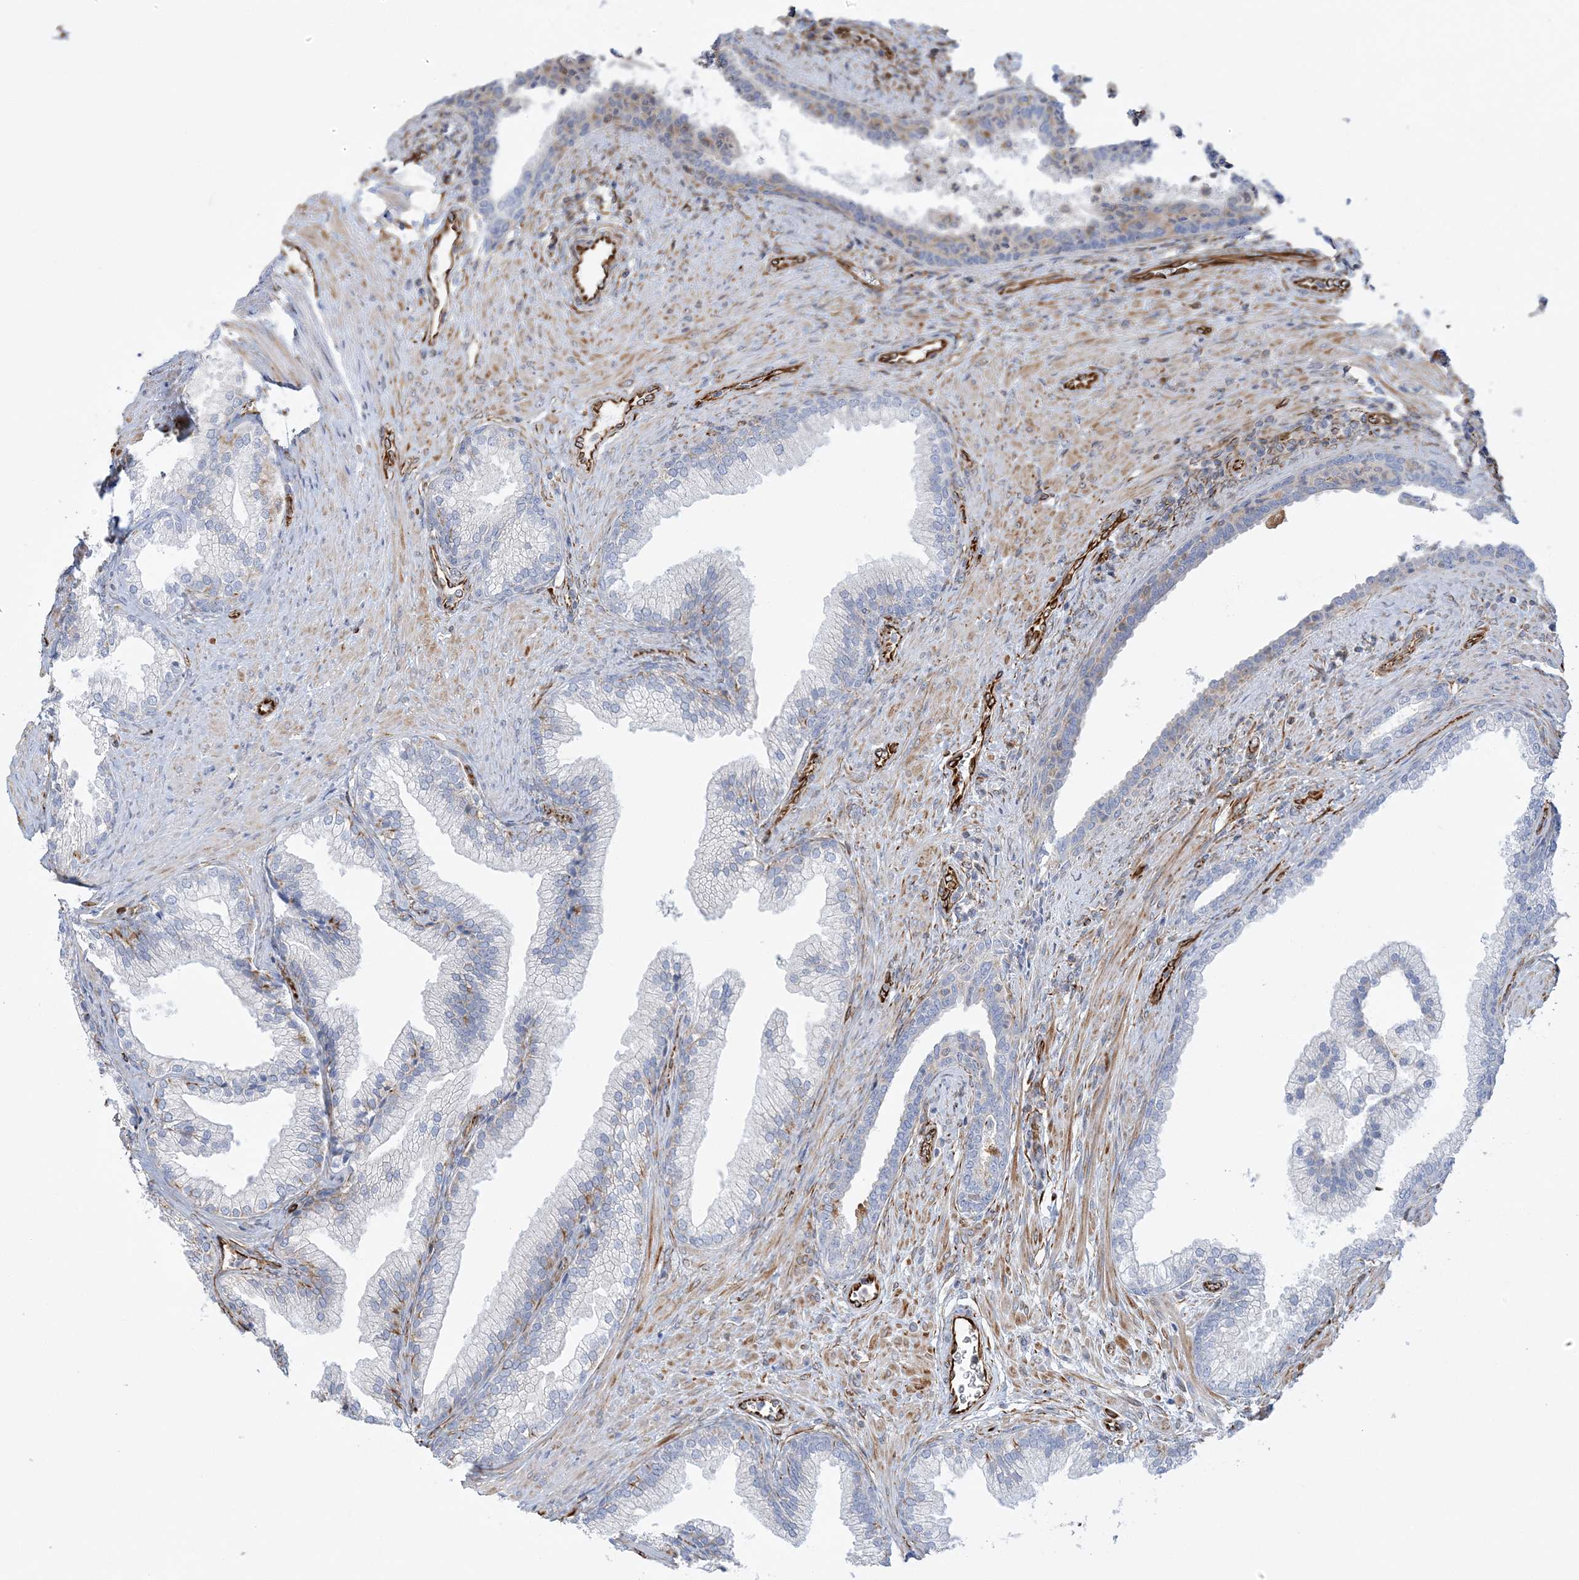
{"staining": {"intensity": "negative", "quantity": "none", "location": "none"}, "tissue": "prostate", "cell_type": "Glandular cells", "image_type": "normal", "snomed": [{"axis": "morphology", "description": "Normal tissue, NOS"}, {"axis": "topography", "description": "Prostate"}], "caption": "The IHC histopathology image has no significant expression in glandular cells of prostate.", "gene": "SCLT1", "patient": {"sex": "male", "age": 76}}